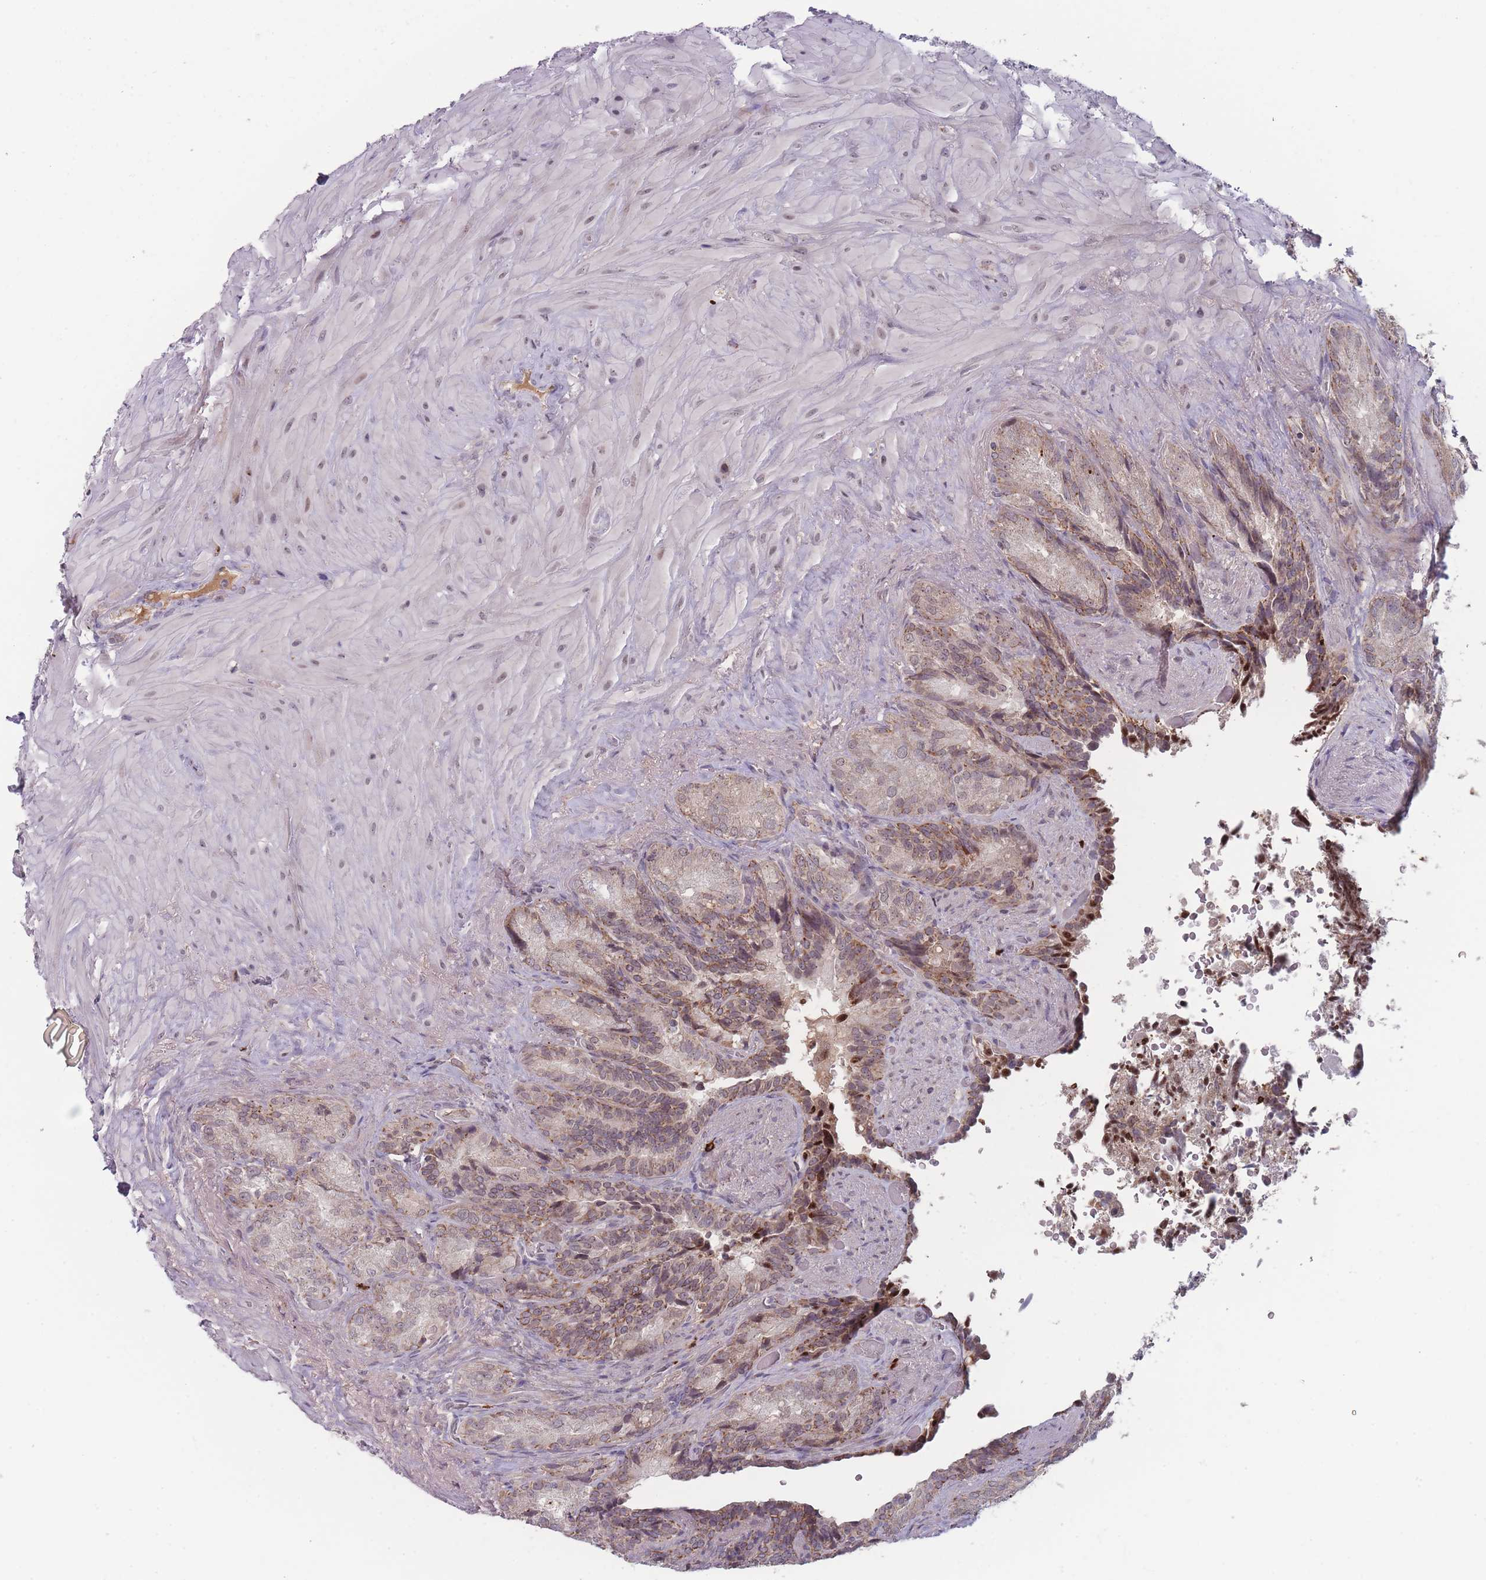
{"staining": {"intensity": "weak", "quantity": ">75%", "location": "cytoplasmic/membranous,nuclear"}, "tissue": "seminal vesicle", "cell_type": "Glandular cells", "image_type": "normal", "snomed": [{"axis": "morphology", "description": "Normal tissue, NOS"}, {"axis": "topography", "description": "Seminal veicle"}], "caption": "A low amount of weak cytoplasmic/membranous,nuclear expression is identified in approximately >75% of glandular cells in unremarkable seminal vesicle. The protein is stained brown, and the nuclei are stained in blue (DAB (3,3'-diaminobenzidine) IHC with brightfield microscopy, high magnification).", "gene": "TMEM232", "patient": {"sex": "male", "age": 63}}